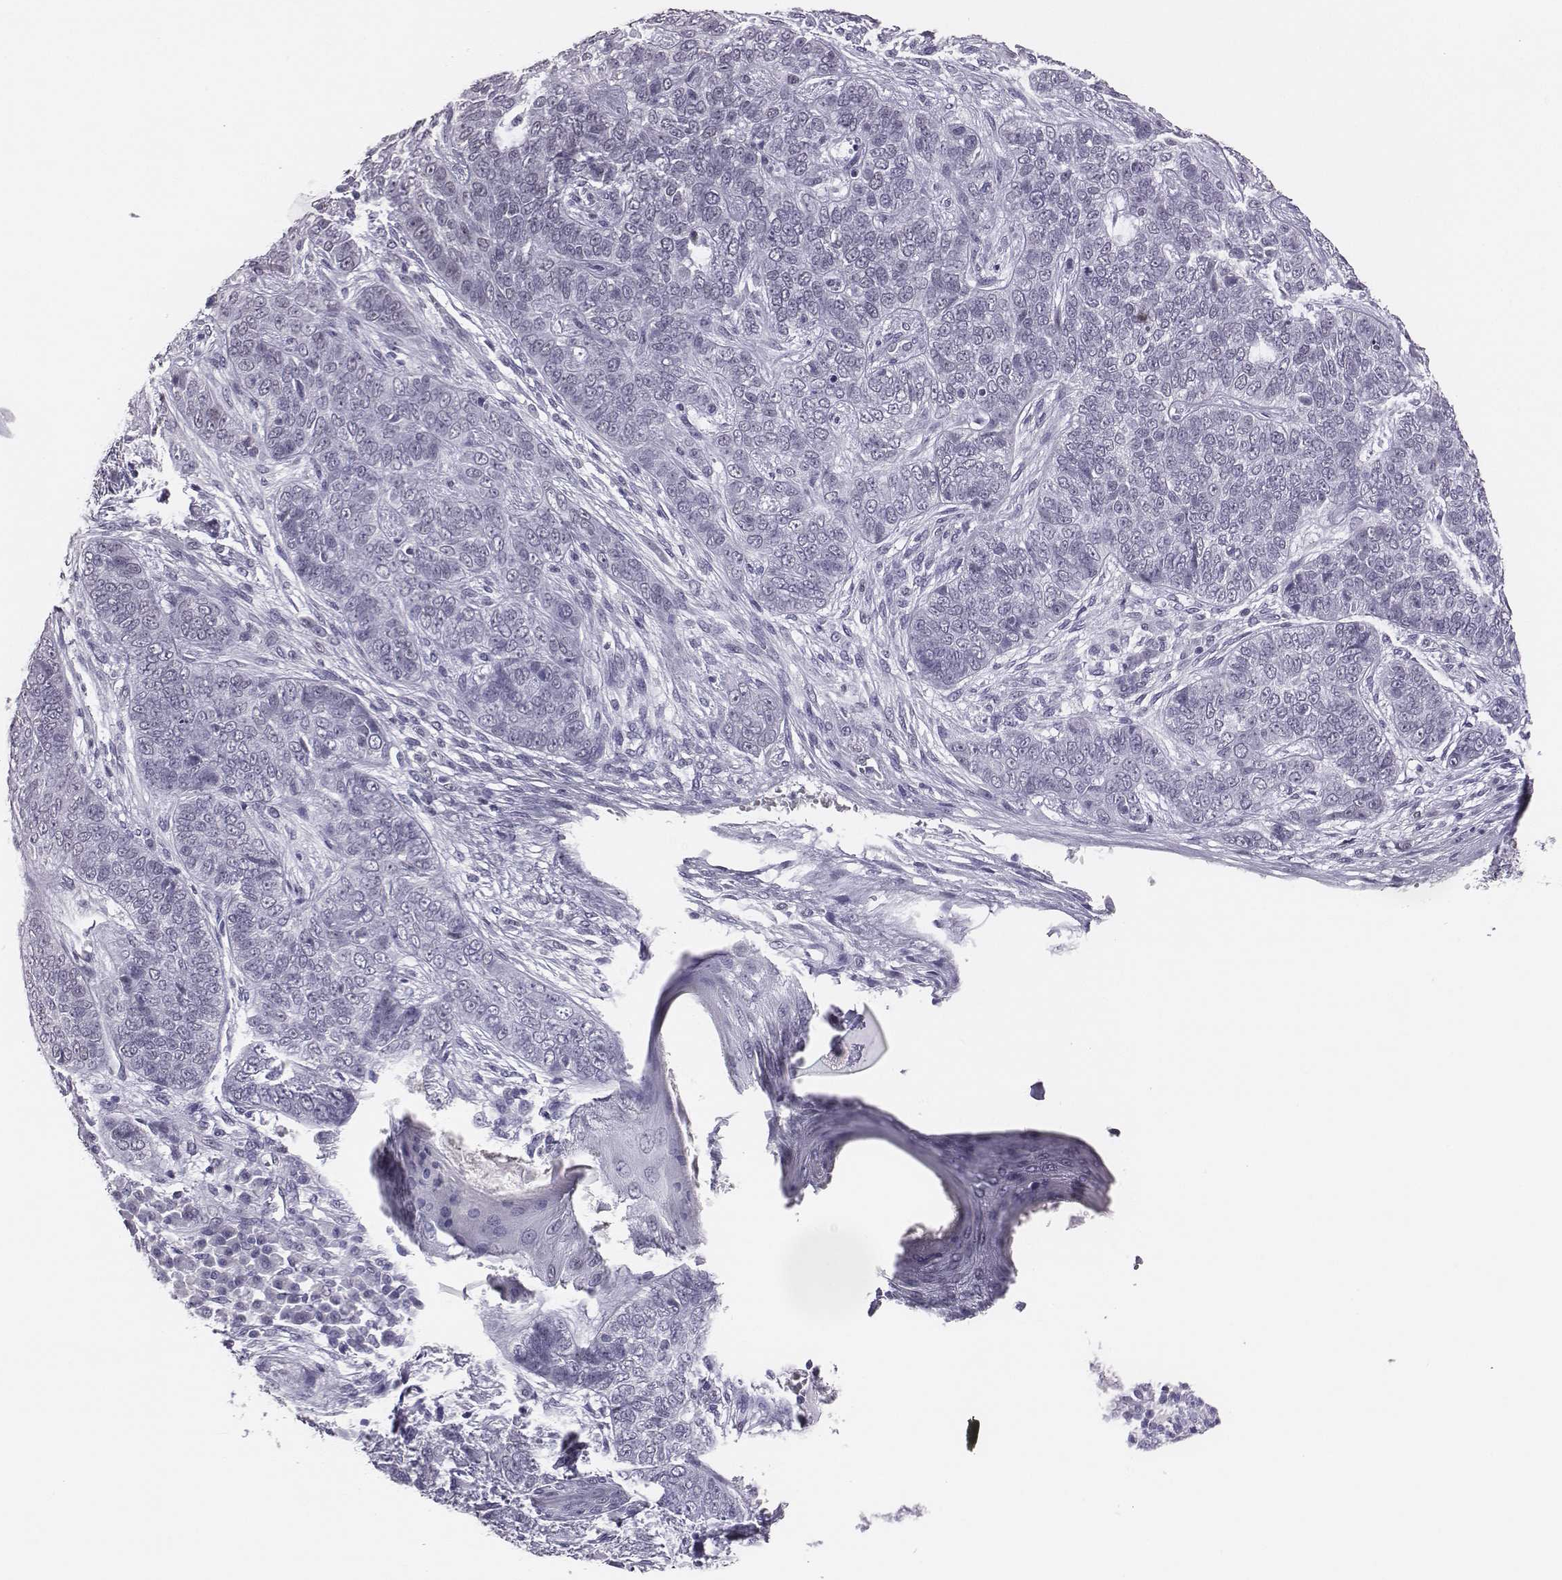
{"staining": {"intensity": "negative", "quantity": "none", "location": "none"}, "tissue": "skin cancer", "cell_type": "Tumor cells", "image_type": "cancer", "snomed": [{"axis": "morphology", "description": "Basal cell carcinoma"}, {"axis": "topography", "description": "Skin"}], "caption": "Tumor cells are negative for brown protein staining in skin cancer (basal cell carcinoma). Brightfield microscopy of immunohistochemistry stained with DAB (brown) and hematoxylin (blue), captured at high magnification.", "gene": "ACOD1", "patient": {"sex": "female", "age": 69}}